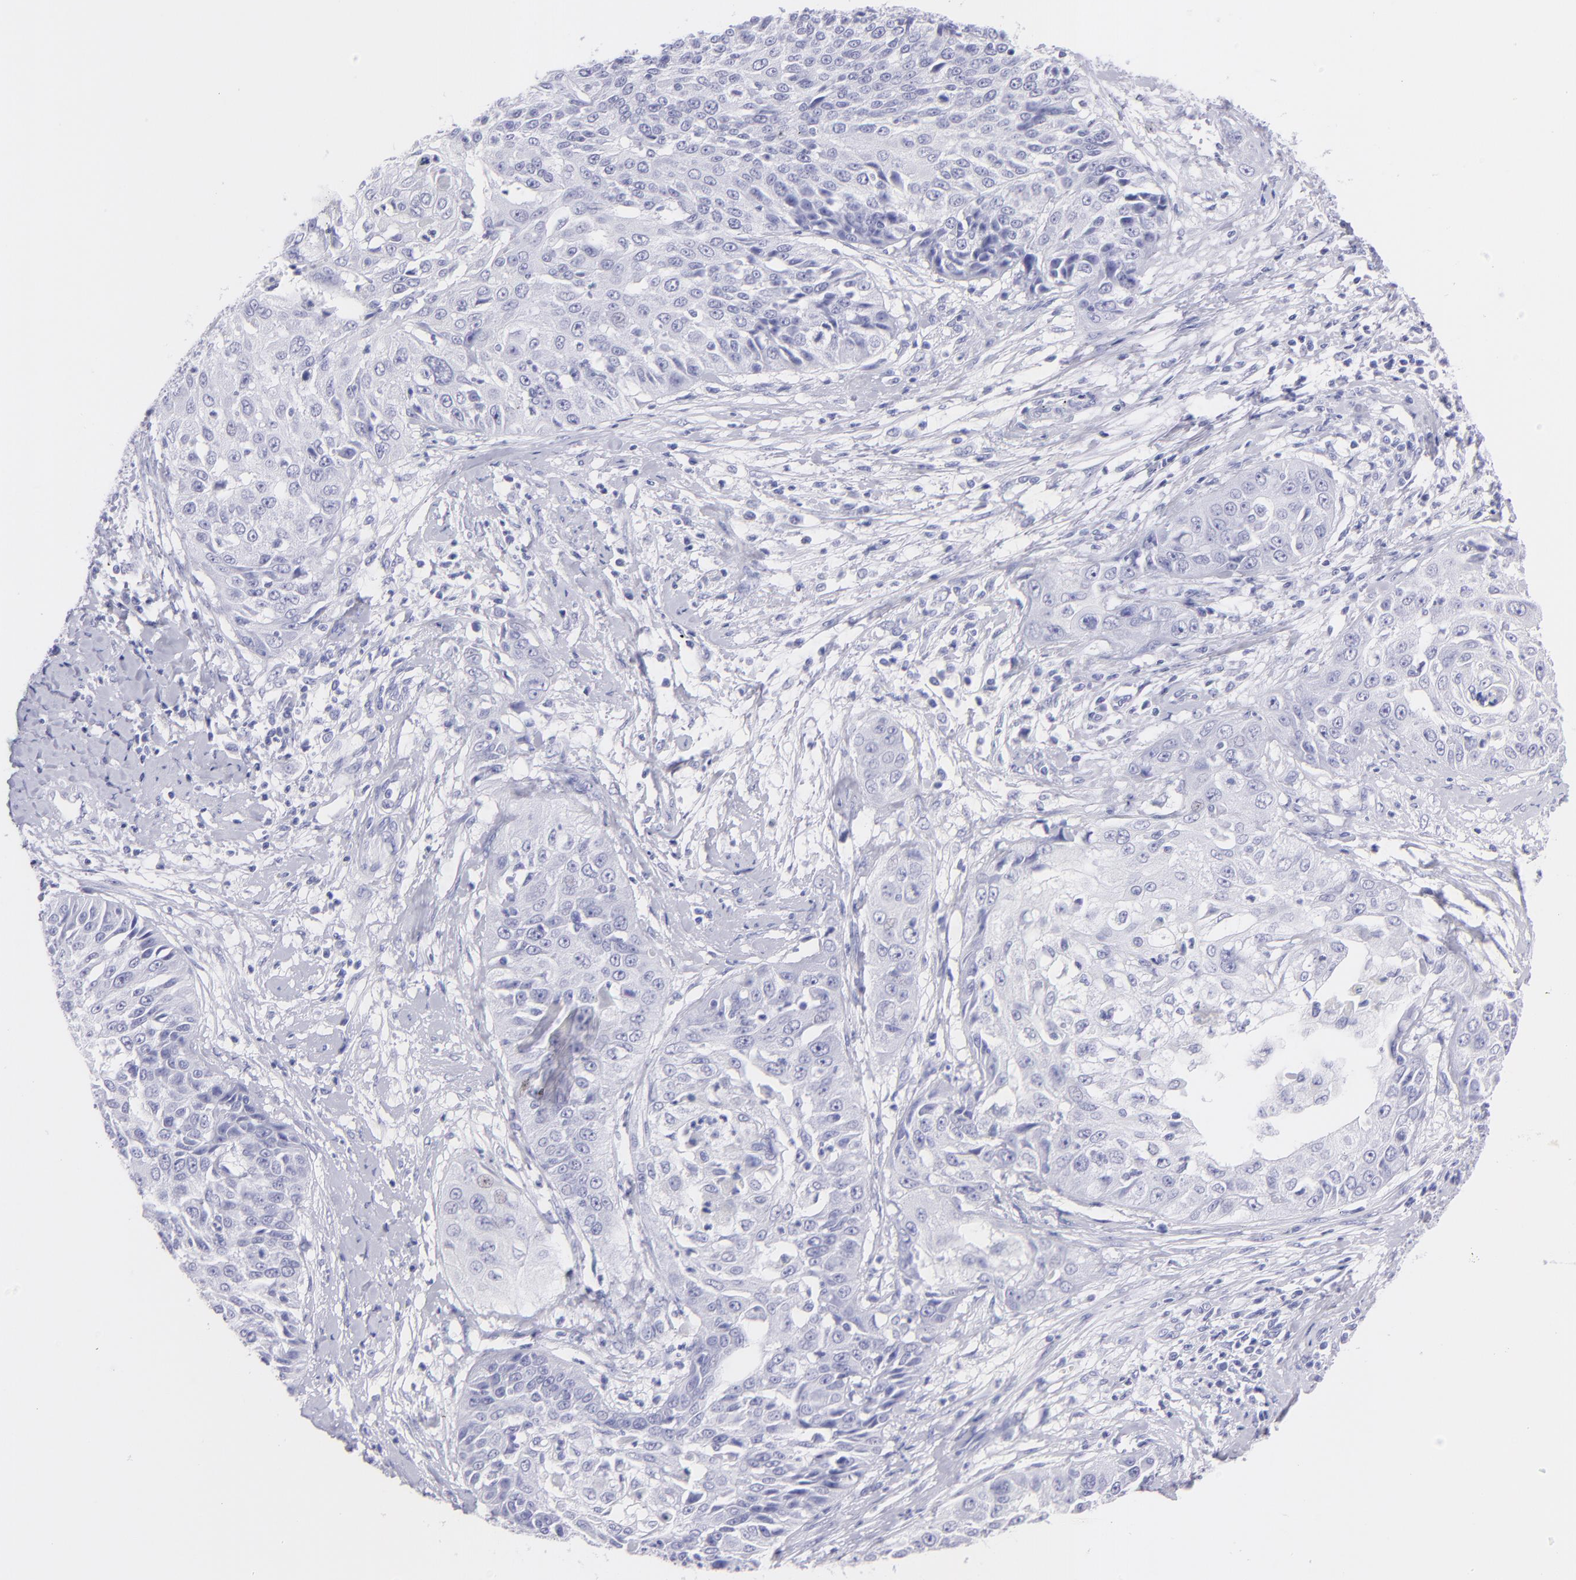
{"staining": {"intensity": "negative", "quantity": "none", "location": "none"}, "tissue": "cervical cancer", "cell_type": "Tumor cells", "image_type": "cancer", "snomed": [{"axis": "morphology", "description": "Squamous cell carcinoma, NOS"}, {"axis": "topography", "description": "Cervix"}], "caption": "A histopathology image of human squamous cell carcinoma (cervical) is negative for staining in tumor cells.", "gene": "CNP", "patient": {"sex": "female", "age": 64}}